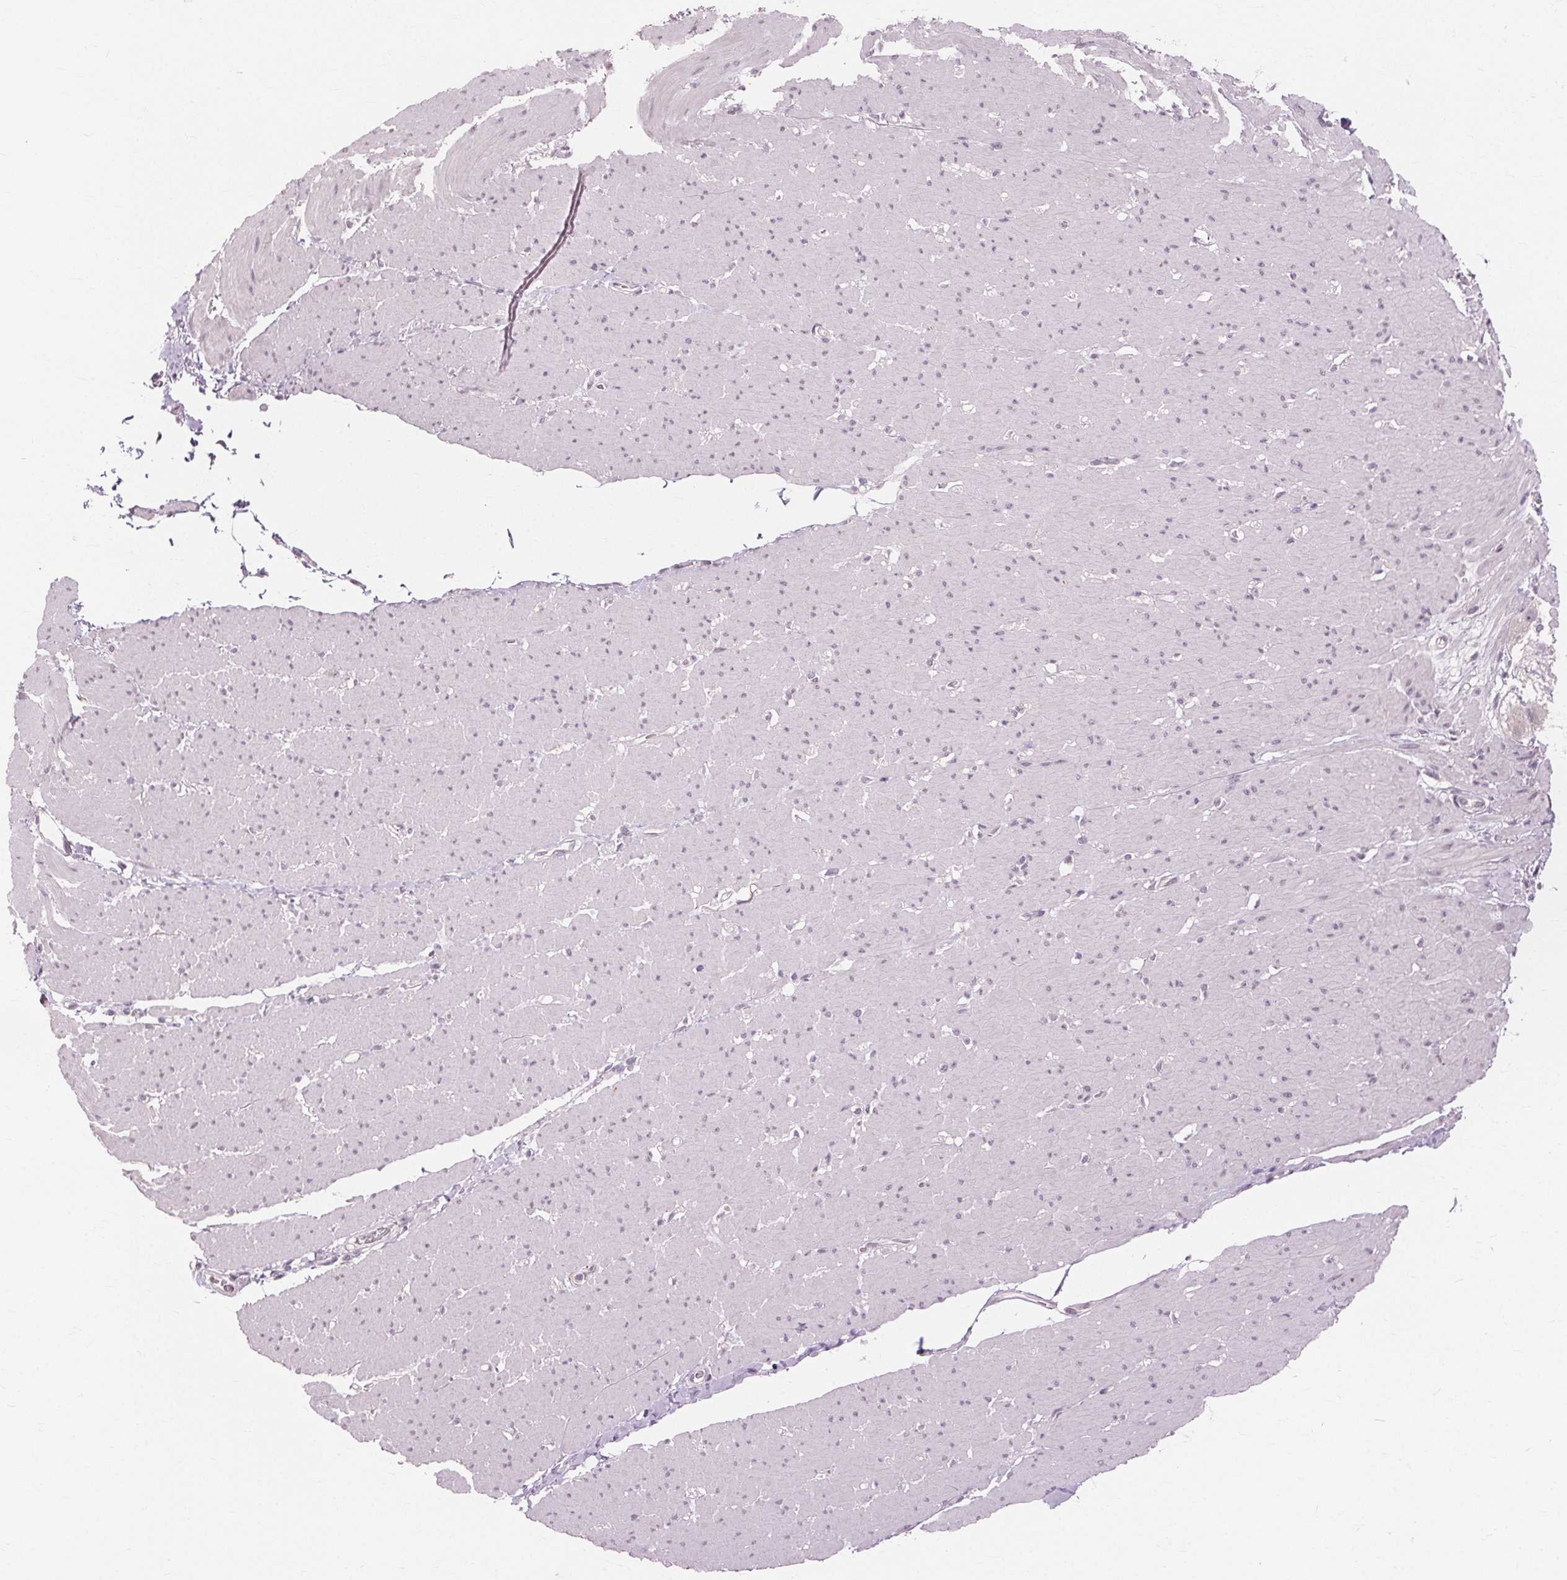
{"staining": {"intensity": "negative", "quantity": "none", "location": "none"}, "tissue": "smooth muscle", "cell_type": "Smooth muscle cells", "image_type": "normal", "snomed": [{"axis": "morphology", "description": "Normal tissue, NOS"}, {"axis": "topography", "description": "Smooth muscle"}, {"axis": "topography", "description": "Rectum"}], "caption": "This is an IHC photomicrograph of normal smooth muscle. There is no expression in smooth muscle cells.", "gene": "SIGLEC6", "patient": {"sex": "male", "age": 53}}